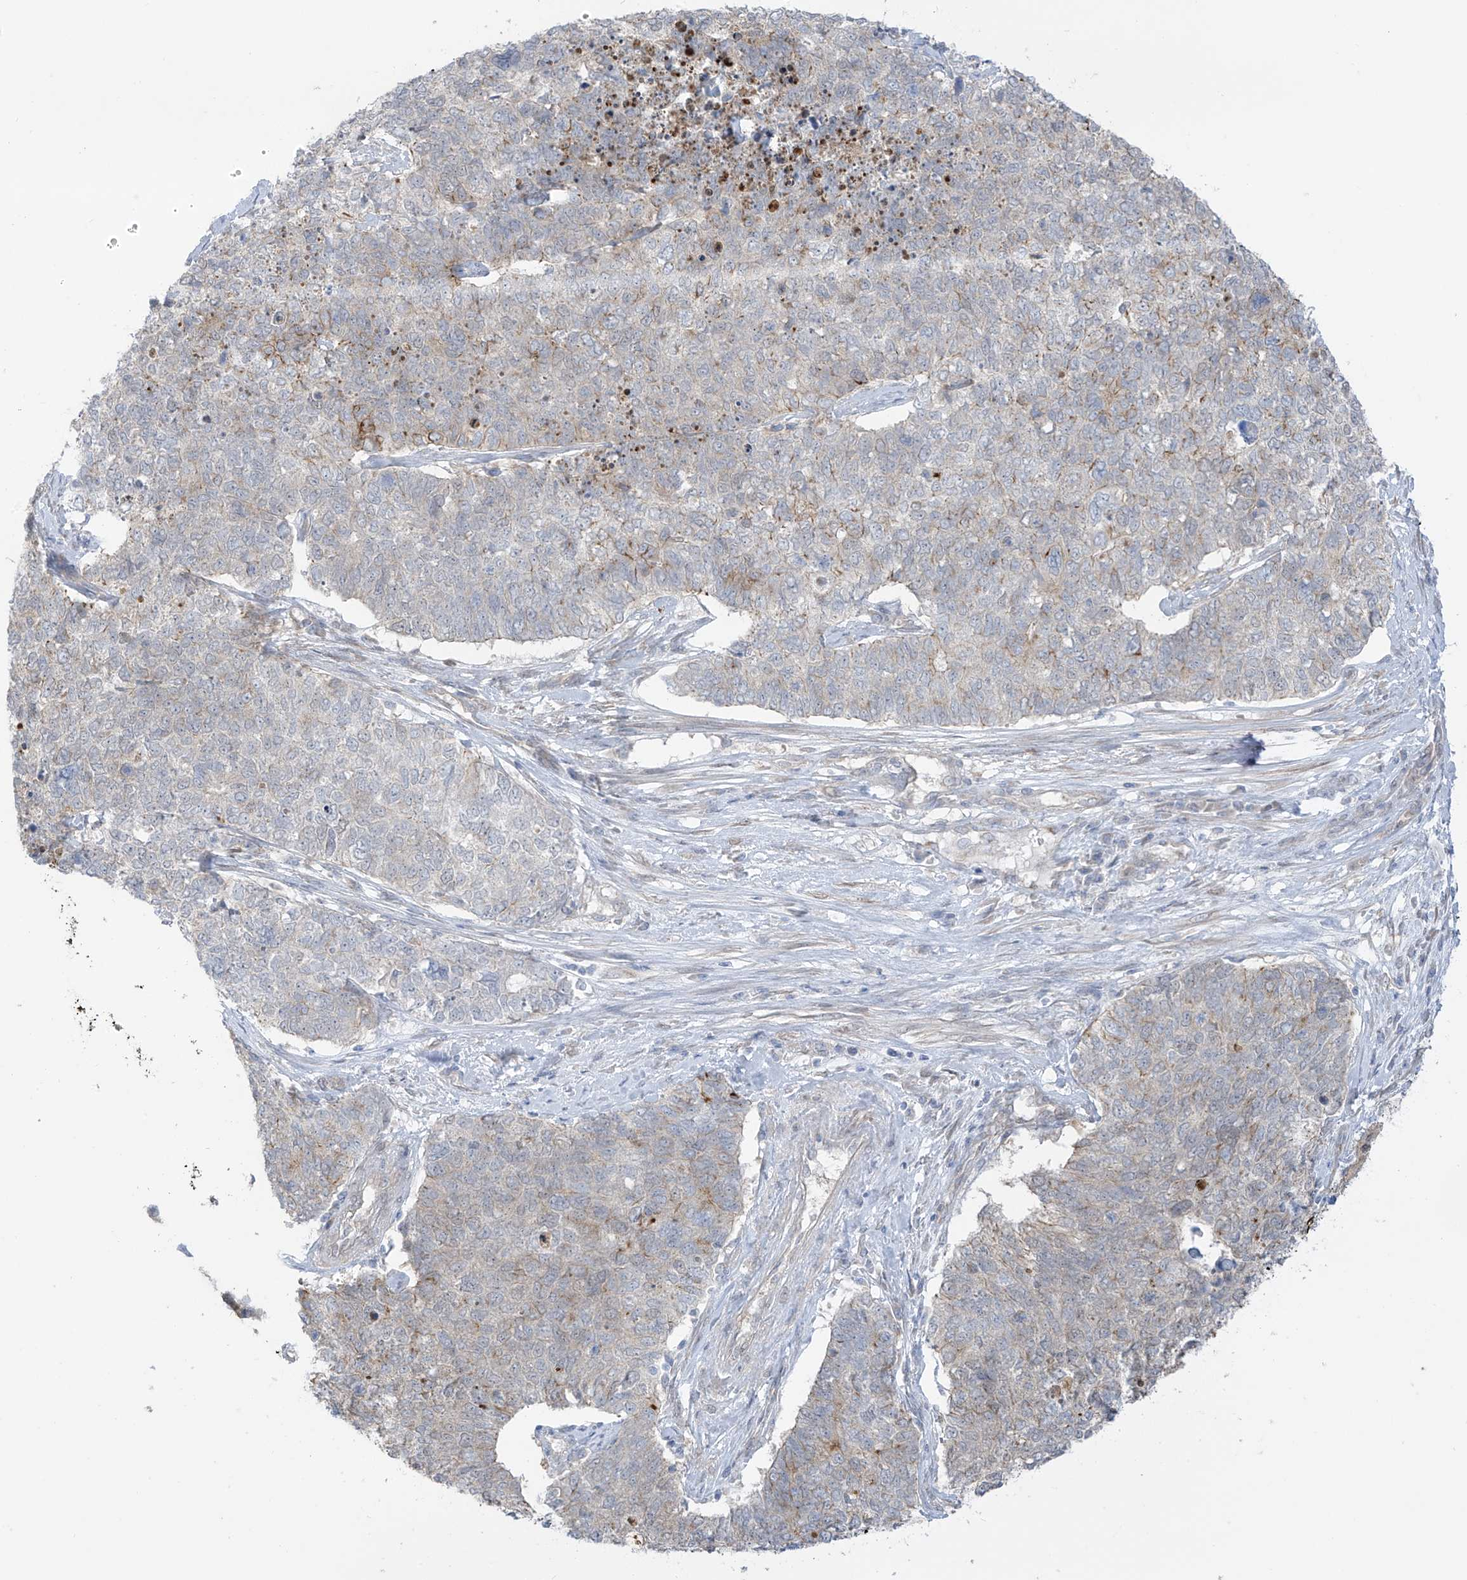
{"staining": {"intensity": "moderate", "quantity": "<25%", "location": "cytoplasmic/membranous"}, "tissue": "cervical cancer", "cell_type": "Tumor cells", "image_type": "cancer", "snomed": [{"axis": "morphology", "description": "Squamous cell carcinoma, NOS"}, {"axis": "topography", "description": "Cervix"}], "caption": "Protein expression by IHC demonstrates moderate cytoplasmic/membranous positivity in about <25% of tumor cells in cervical cancer.", "gene": "EIPR1", "patient": {"sex": "female", "age": 63}}